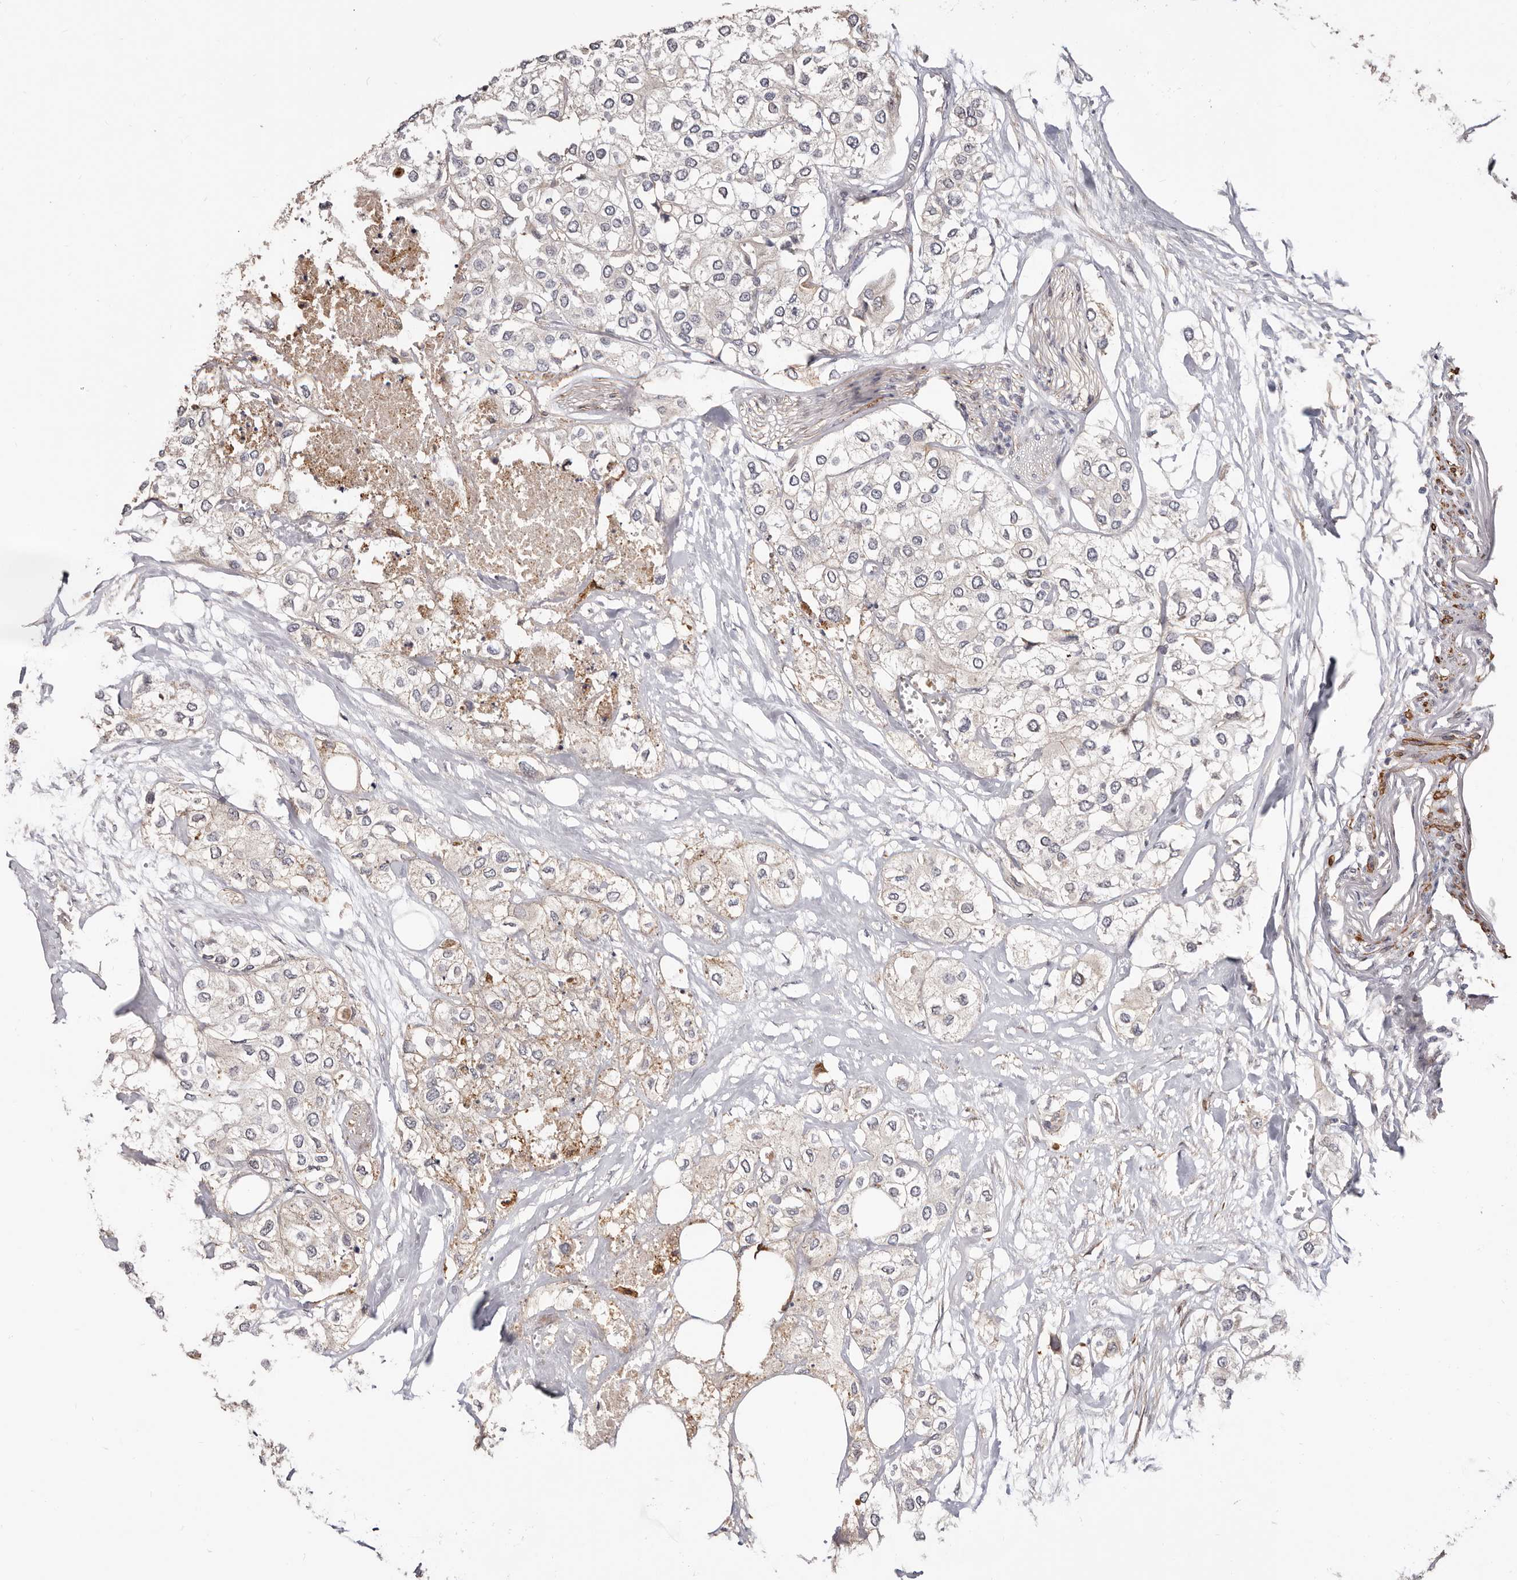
{"staining": {"intensity": "weak", "quantity": "<25%", "location": "cytoplasmic/membranous"}, "tissue": "urothelial cancer", "cell_type": "Tumor cells", "image_type": "cancer", "snomed": [{"axis": "morphology", "description": "Urothelial carcinoma, High grade"}, {"axis": "topography", "description": "Urinary bladder"}], "caption": "Urothelial cancer was stained to show a protein in brown. There is no significant staining in tumor cells.", "gene": "TRIP13", "patient": {"sex": "male", "age": 64}}